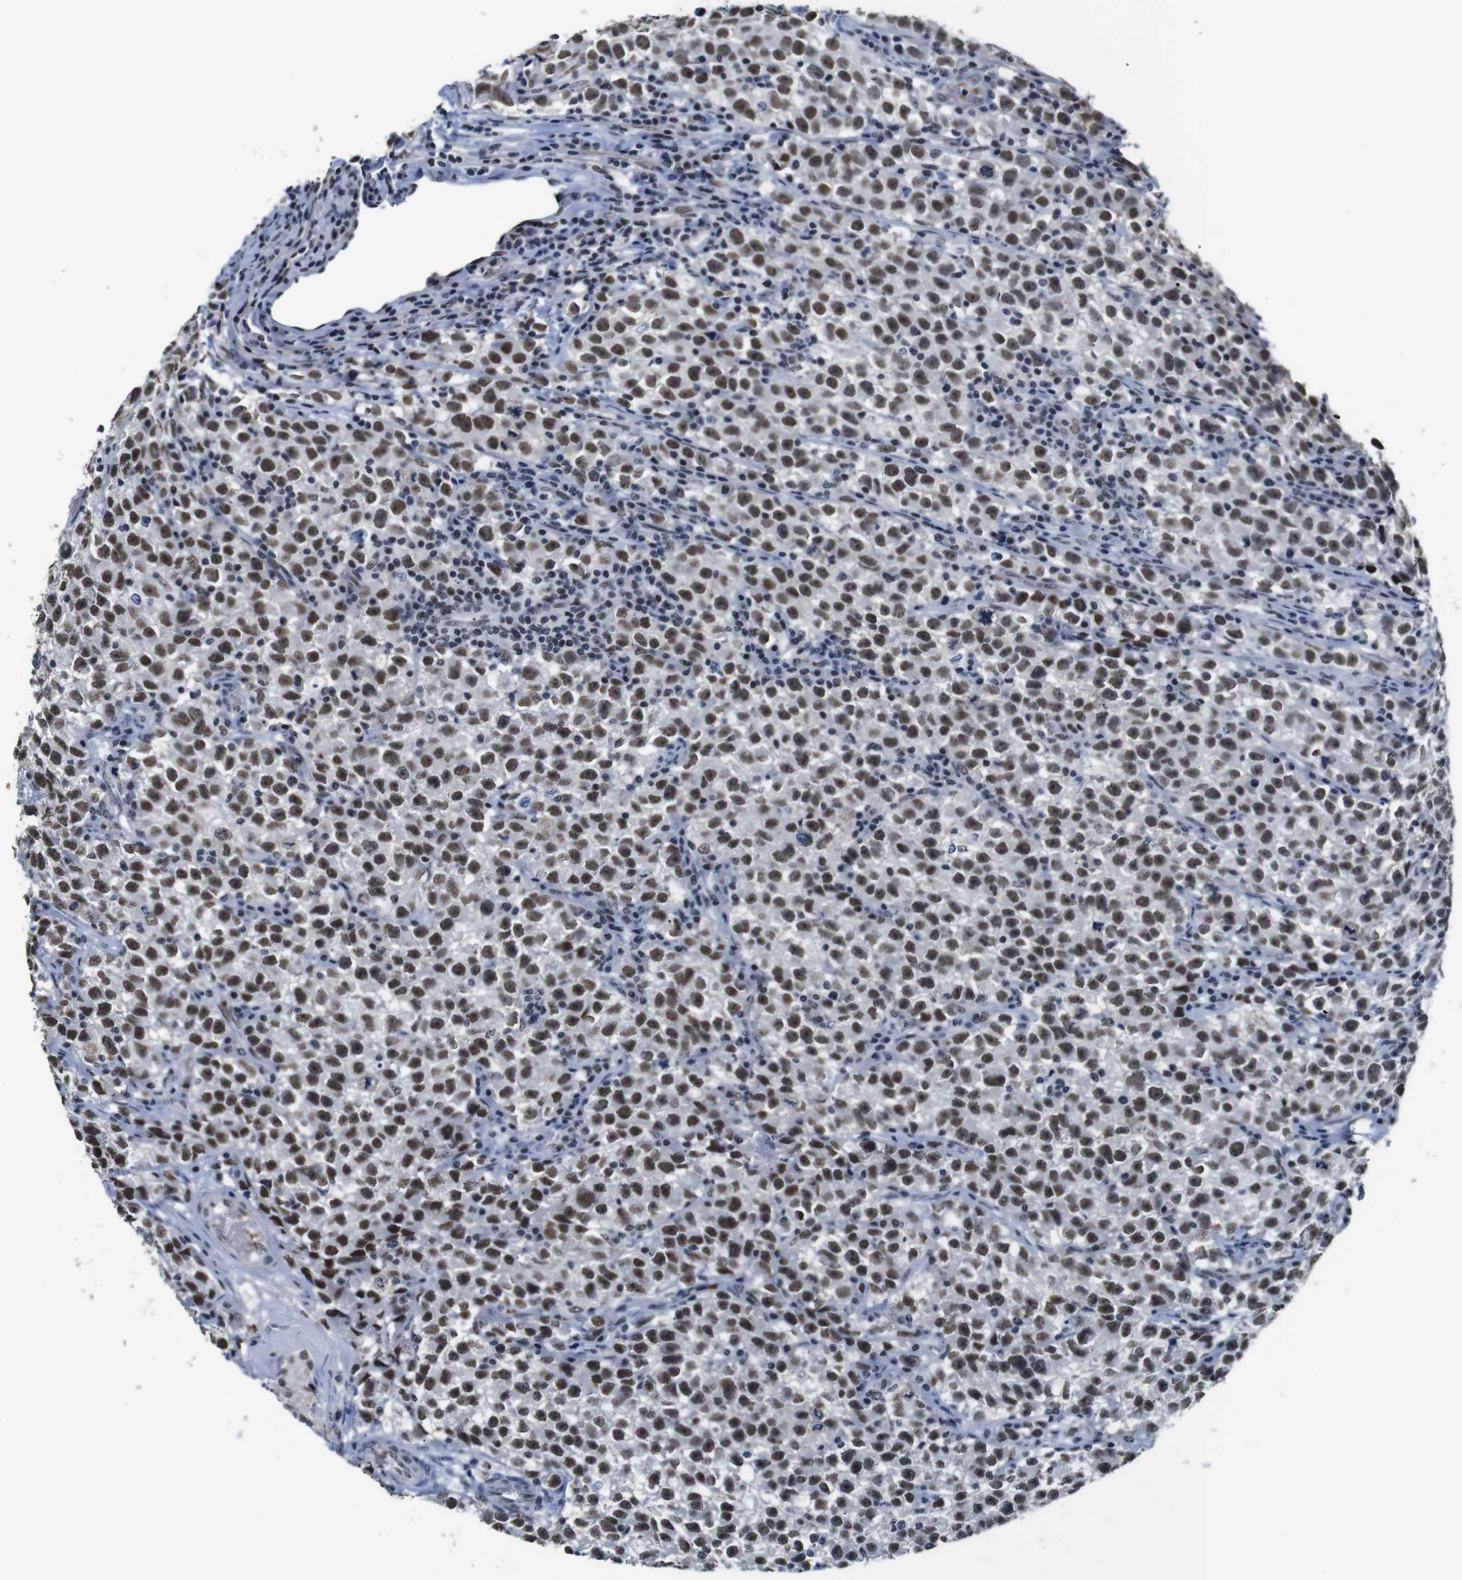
{"staining": {"intensity": "moderate", "quantity": "25%-75%", "location": "nuclear"}, "tissue": "testis cancer", "cell_type": "Tumor cells", "image_type": "cancer", "snomed": [{"axis": "morphology", "description": "Seminoma, NOS"}, {"axis": "topography", "description": "Testis"}], "caption": "Seminoma (testis) stained for a protein shows moderate nuclear positivity in tumor cells.", "gene": "ILDR2", "patient": {"sex": "male", "age": 22}}